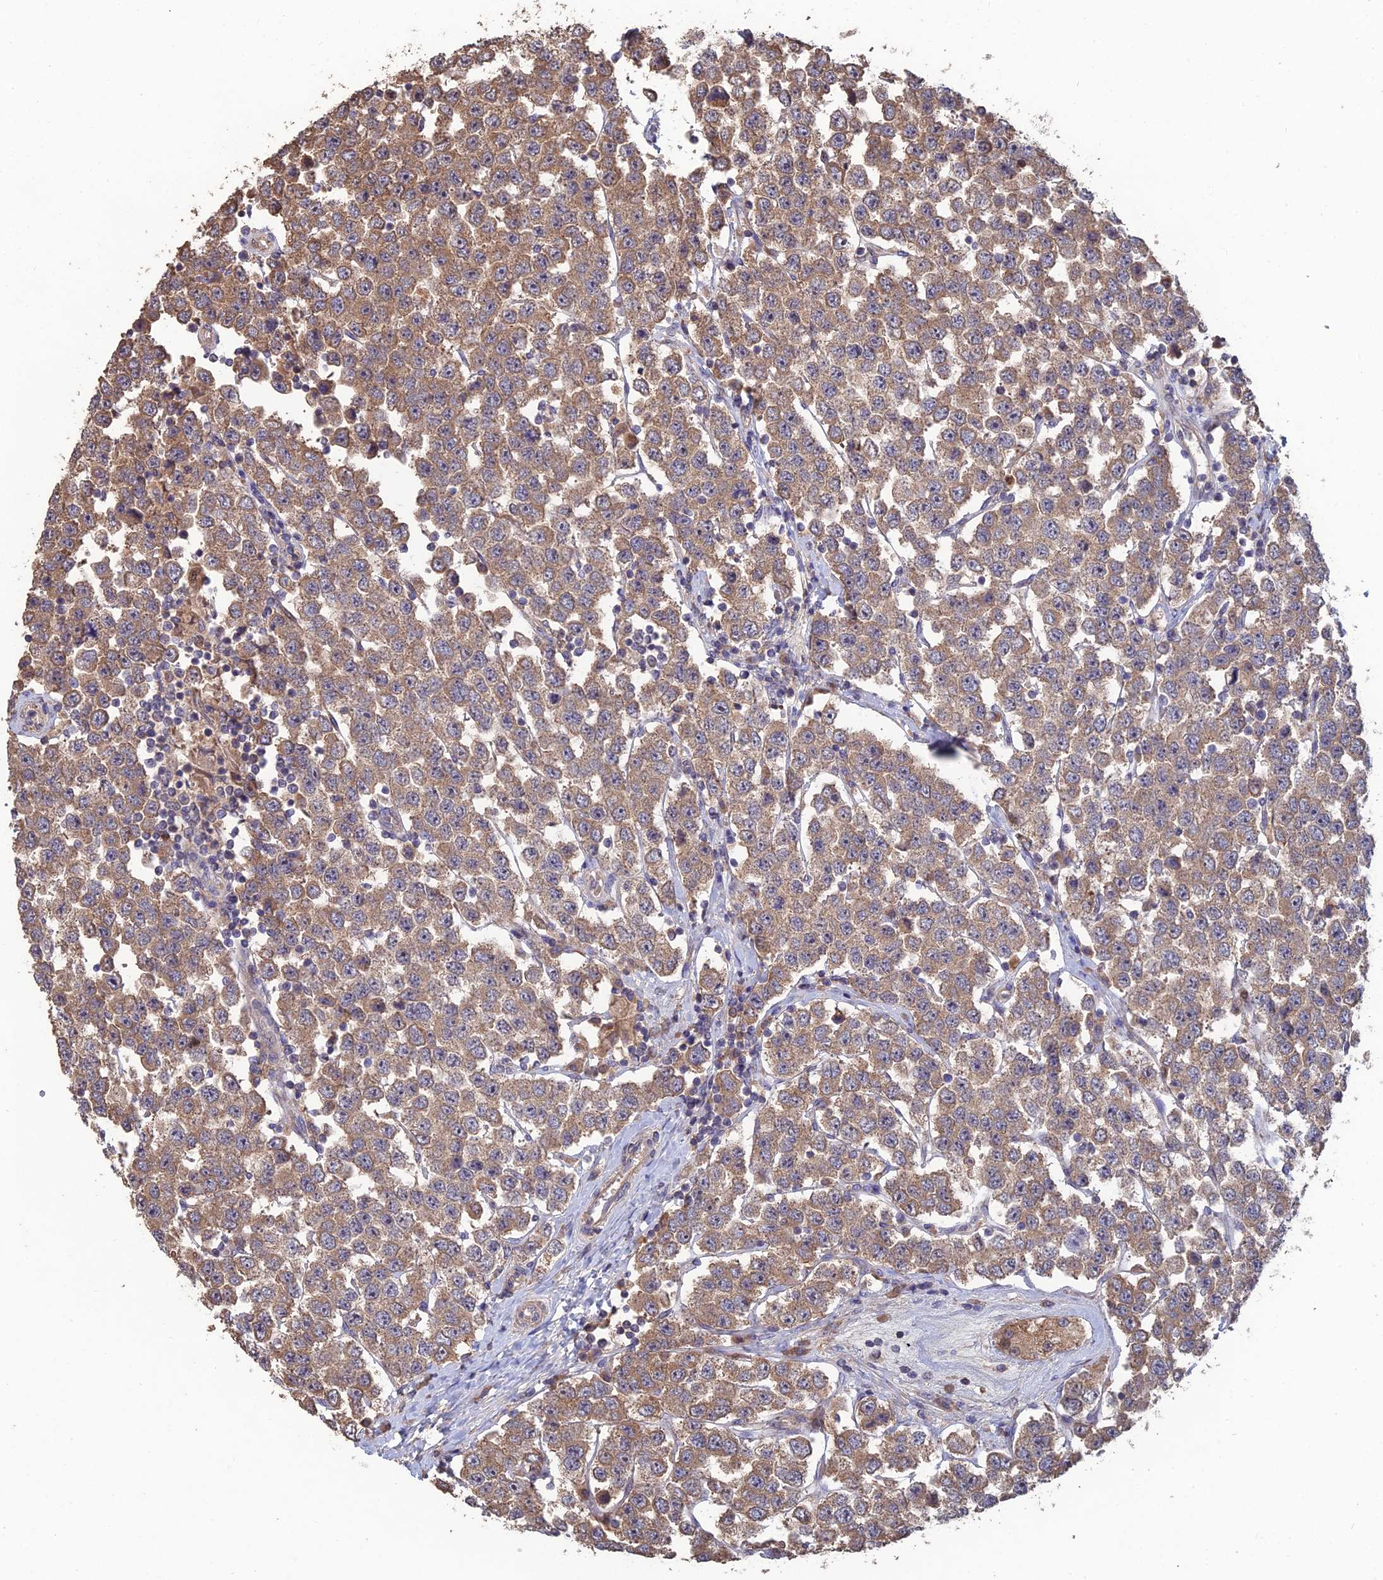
{"staining": {"intensity": "moderate", "quantity": ">75%", "location": "cytoplasmic/membranous"}, "tissue": "testis cancer", "cell_type": "Tumor cells", "image_type": "cancer", "snomed": [{"axis": "morphology", "description": "Seminoma, NOS"}, {"axis": "topography", "description": "Testis"}], "caption": "DAB (3,3'-diaminobenzidine) immunohistochemical staining of testis cancer (seminoma) demonstrates moderate cytoplasmic/membranous protein positivity in about >75% of tumor cells.", "gene": "SHISA5", "patient": {"sex": "male", "age": 28}}